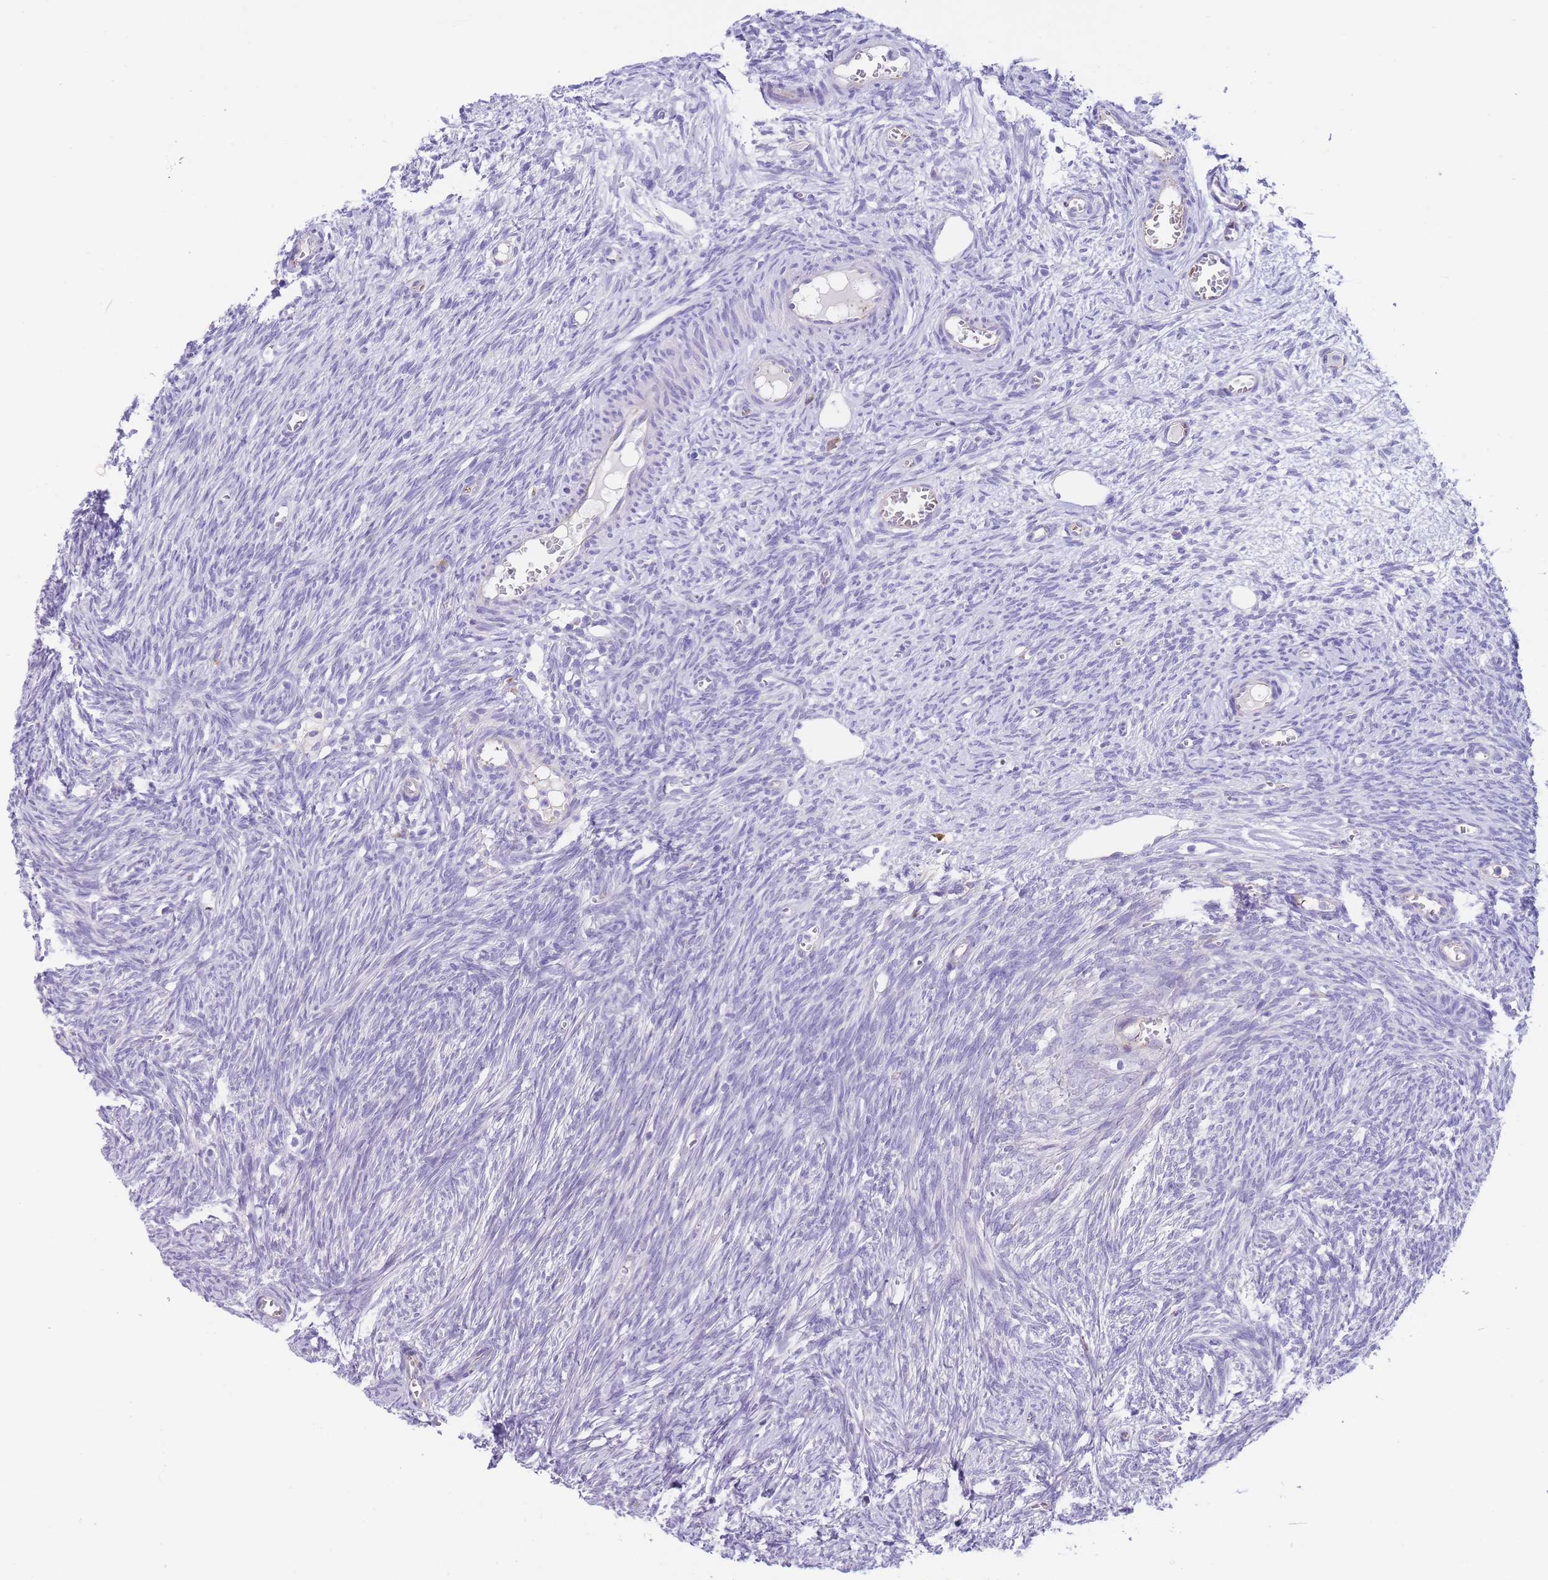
{"staining": {"intensity": "negative", "quantity": "none", "location": "none"}, "tissue": "ovary", "cell_type": "Ovarian stroma cells", "image_type": "normal", "snomed": [{"axis": "morphology", "description": "Normal tissue, NOS"}, {"axis": "topography", "description": "Ovary"}], "caption": "High power microscopy micrograph of an immunohistochemistry photomicrograph of unremarkable ovary, revealing no significant positivity in ovarian stroma cells.", "gene": "DET1", "patient": {"sex": "female", "age": 44}}